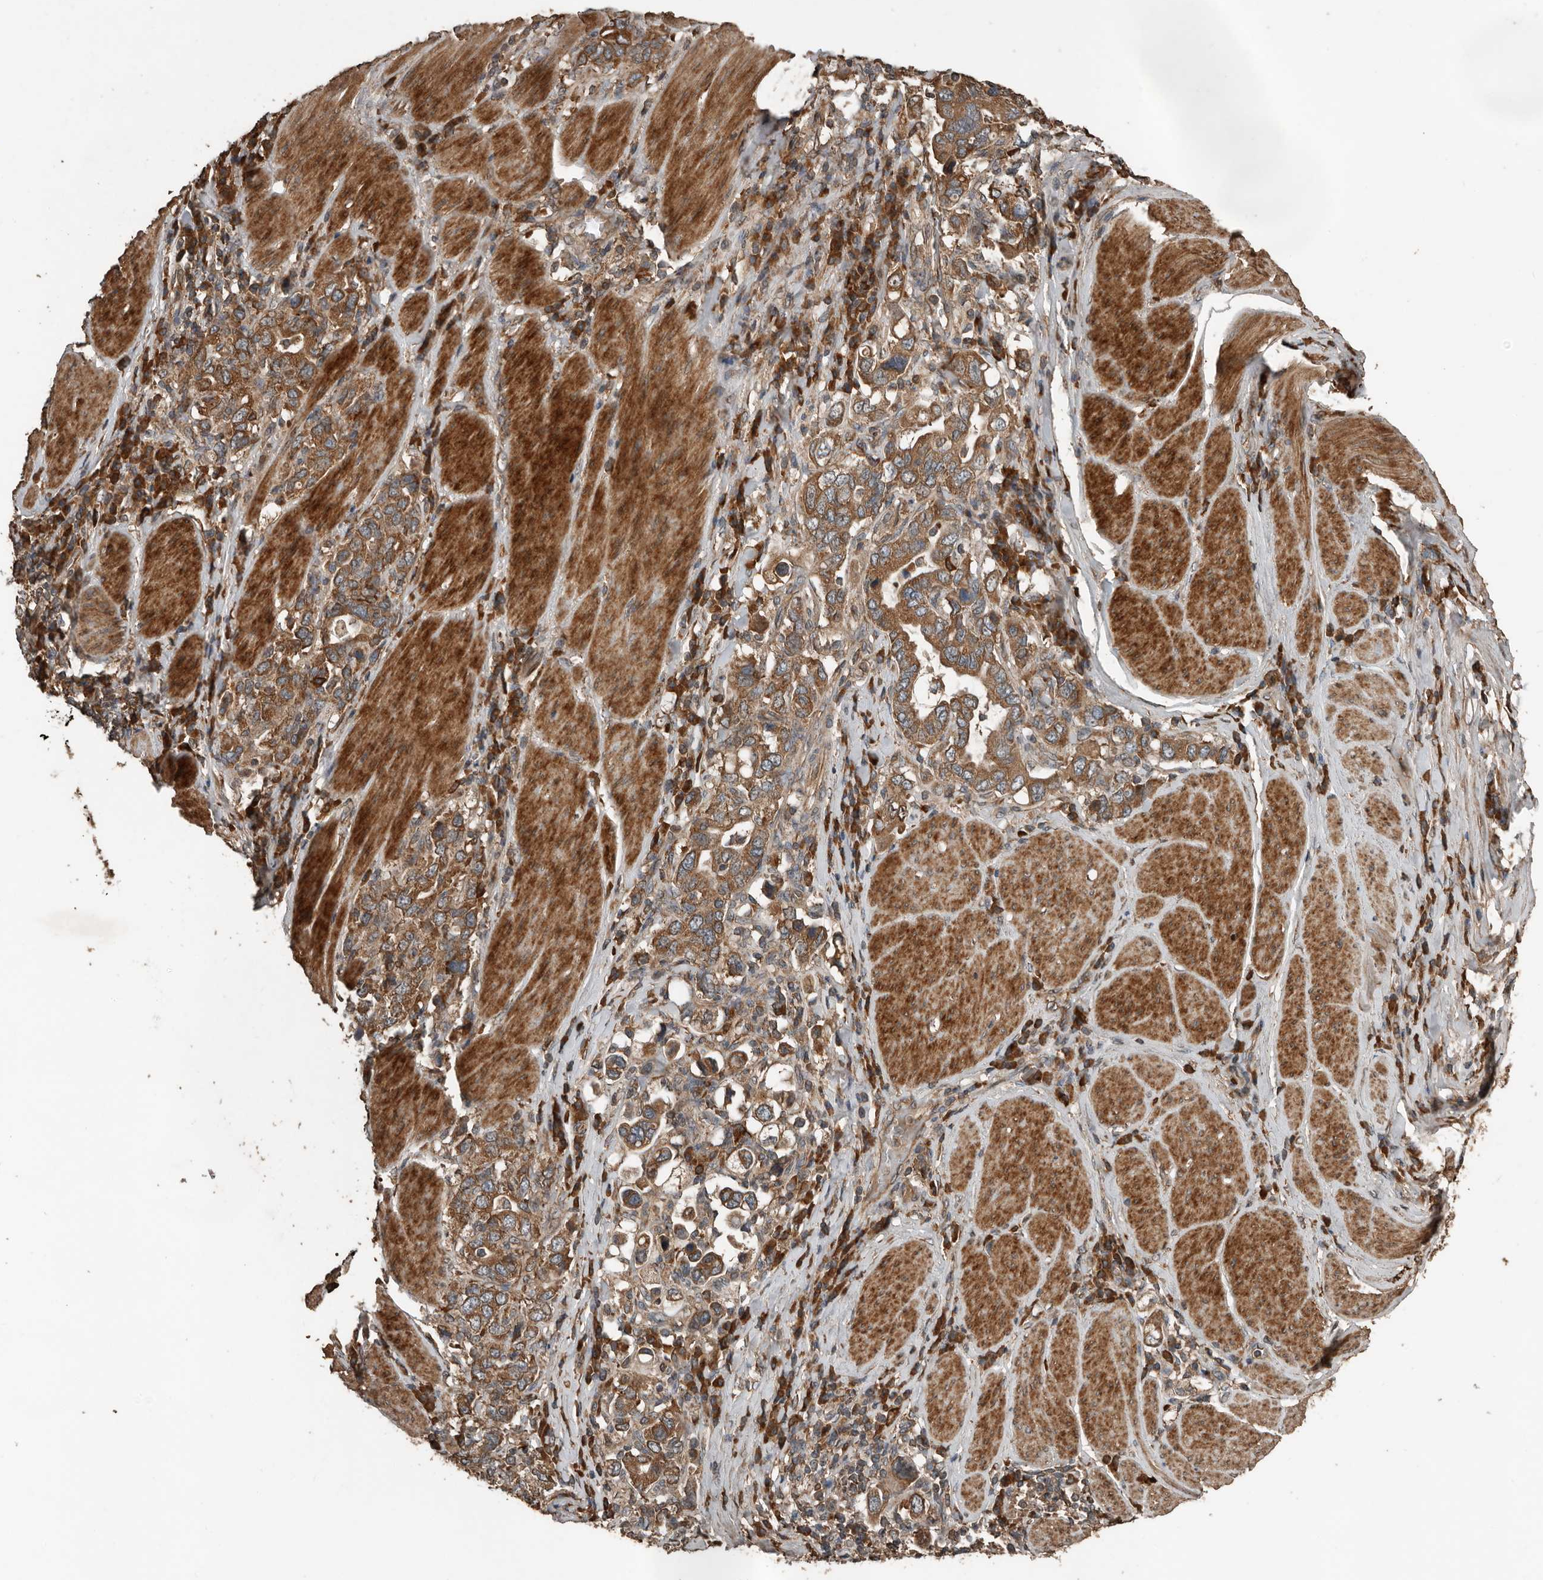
{"staining": {"intensity": "strong", "quantity": ">75%", "location": "cytoplasmic/membranous"}, "tissue": "stomach cancer", "cell_type": "Tumor cells", "image_type": "cancer", "snomed": [{"axis": "morphology", "description": "Adenocarcinoma, NOS"}, {"axis": "topography", "description": "Stomach, upper"}], "caption": "Stomach cancer (adenocarcinoma) stained with a protein marker exhibits strong staining in tumor cells.", "gene": "RNF207", "patient": {"sex": "male", "age": 62}}